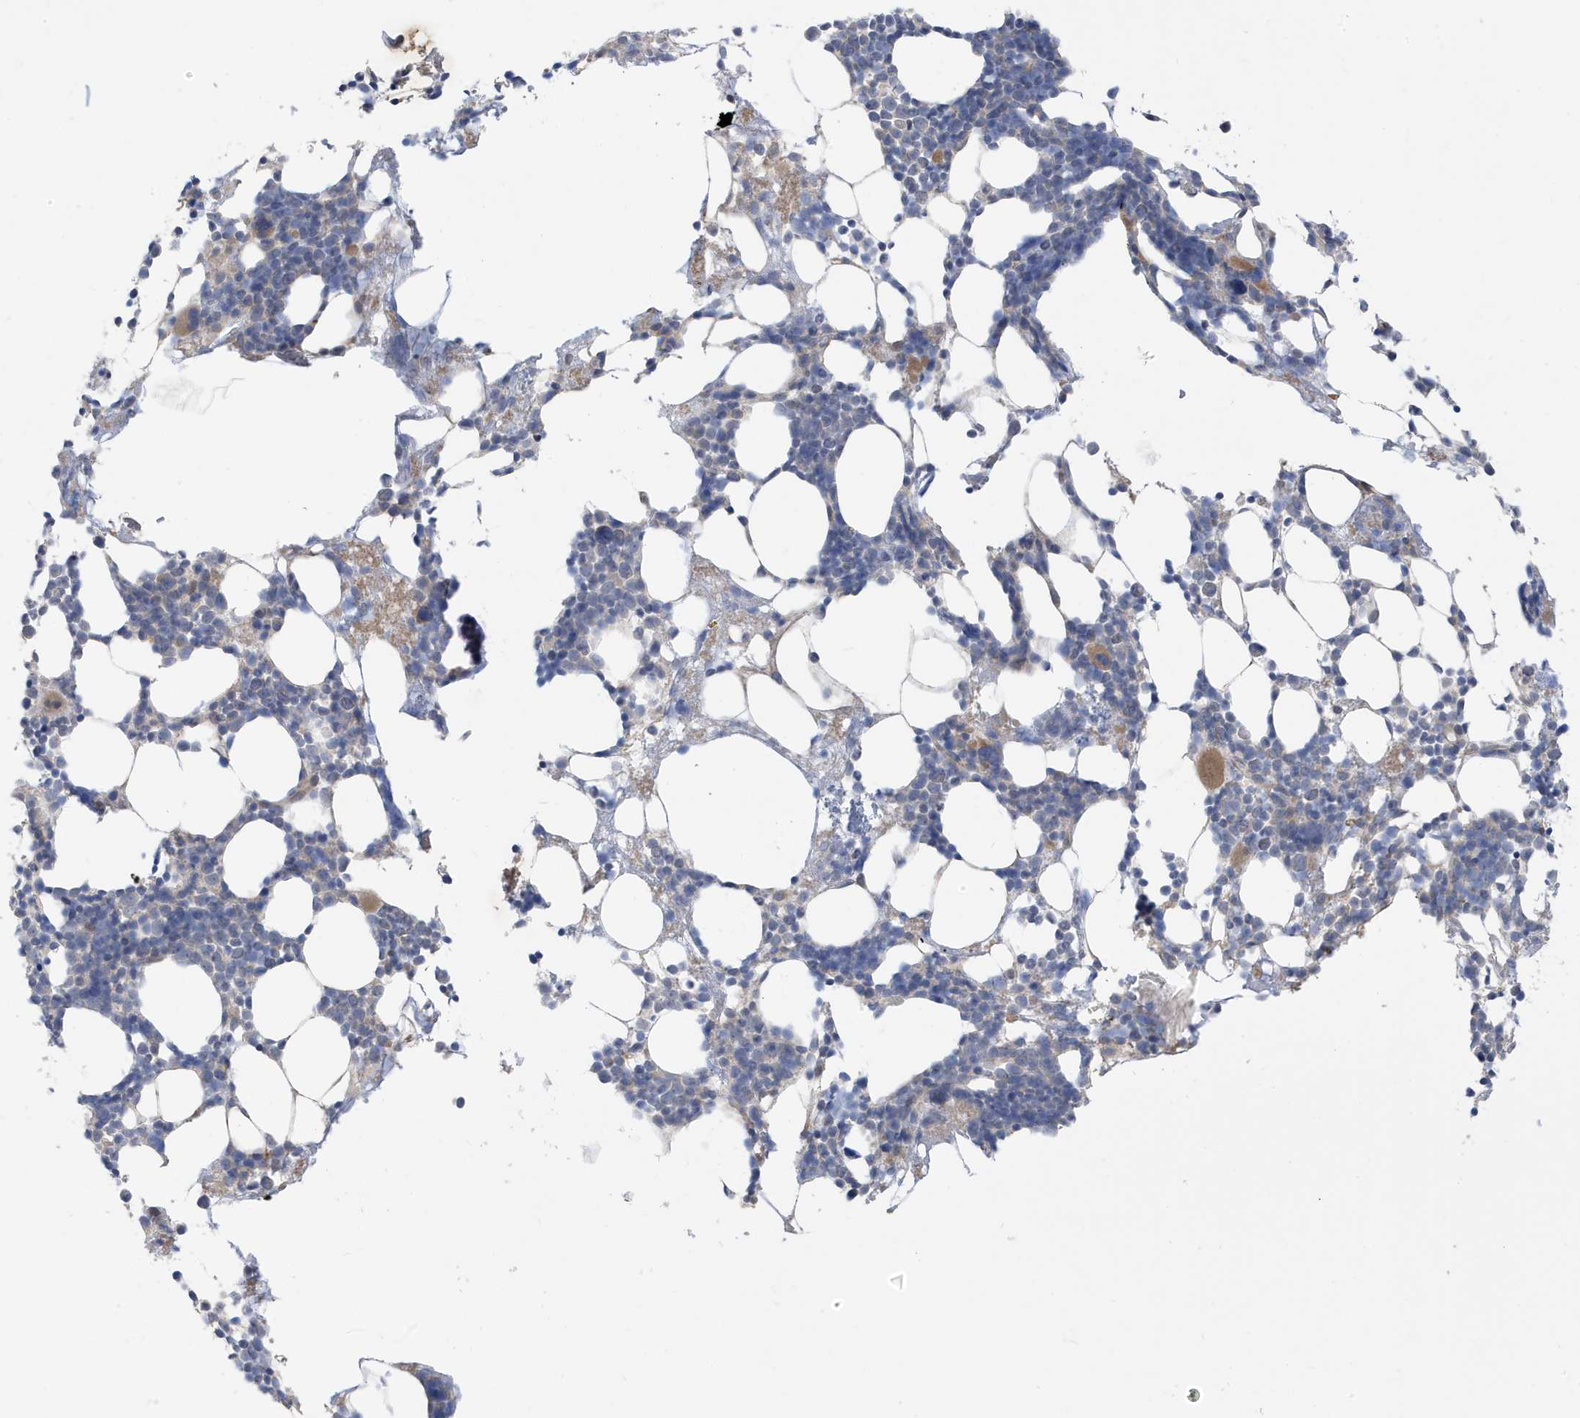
{"staining": {"intensity": "negative", "quantity": "none", "location": "none"}, "tissue": "bone marrow", "cell_type": "Hematopoietic cells", "image_type": "normal", "snomed": [{"axis": "morphology", "description": "Normal tissue, NOS"}, {"axis": "topography", "description": "Bone marrow"}], "caption": "A high-resolution photomicrograph shows immunohistochemistry staining of normal bone marrow, which exhibits no significant expression in hematopoietic cells.", "gene": "ATP13A5", "patient": {"sex": "male", "age": 58}}